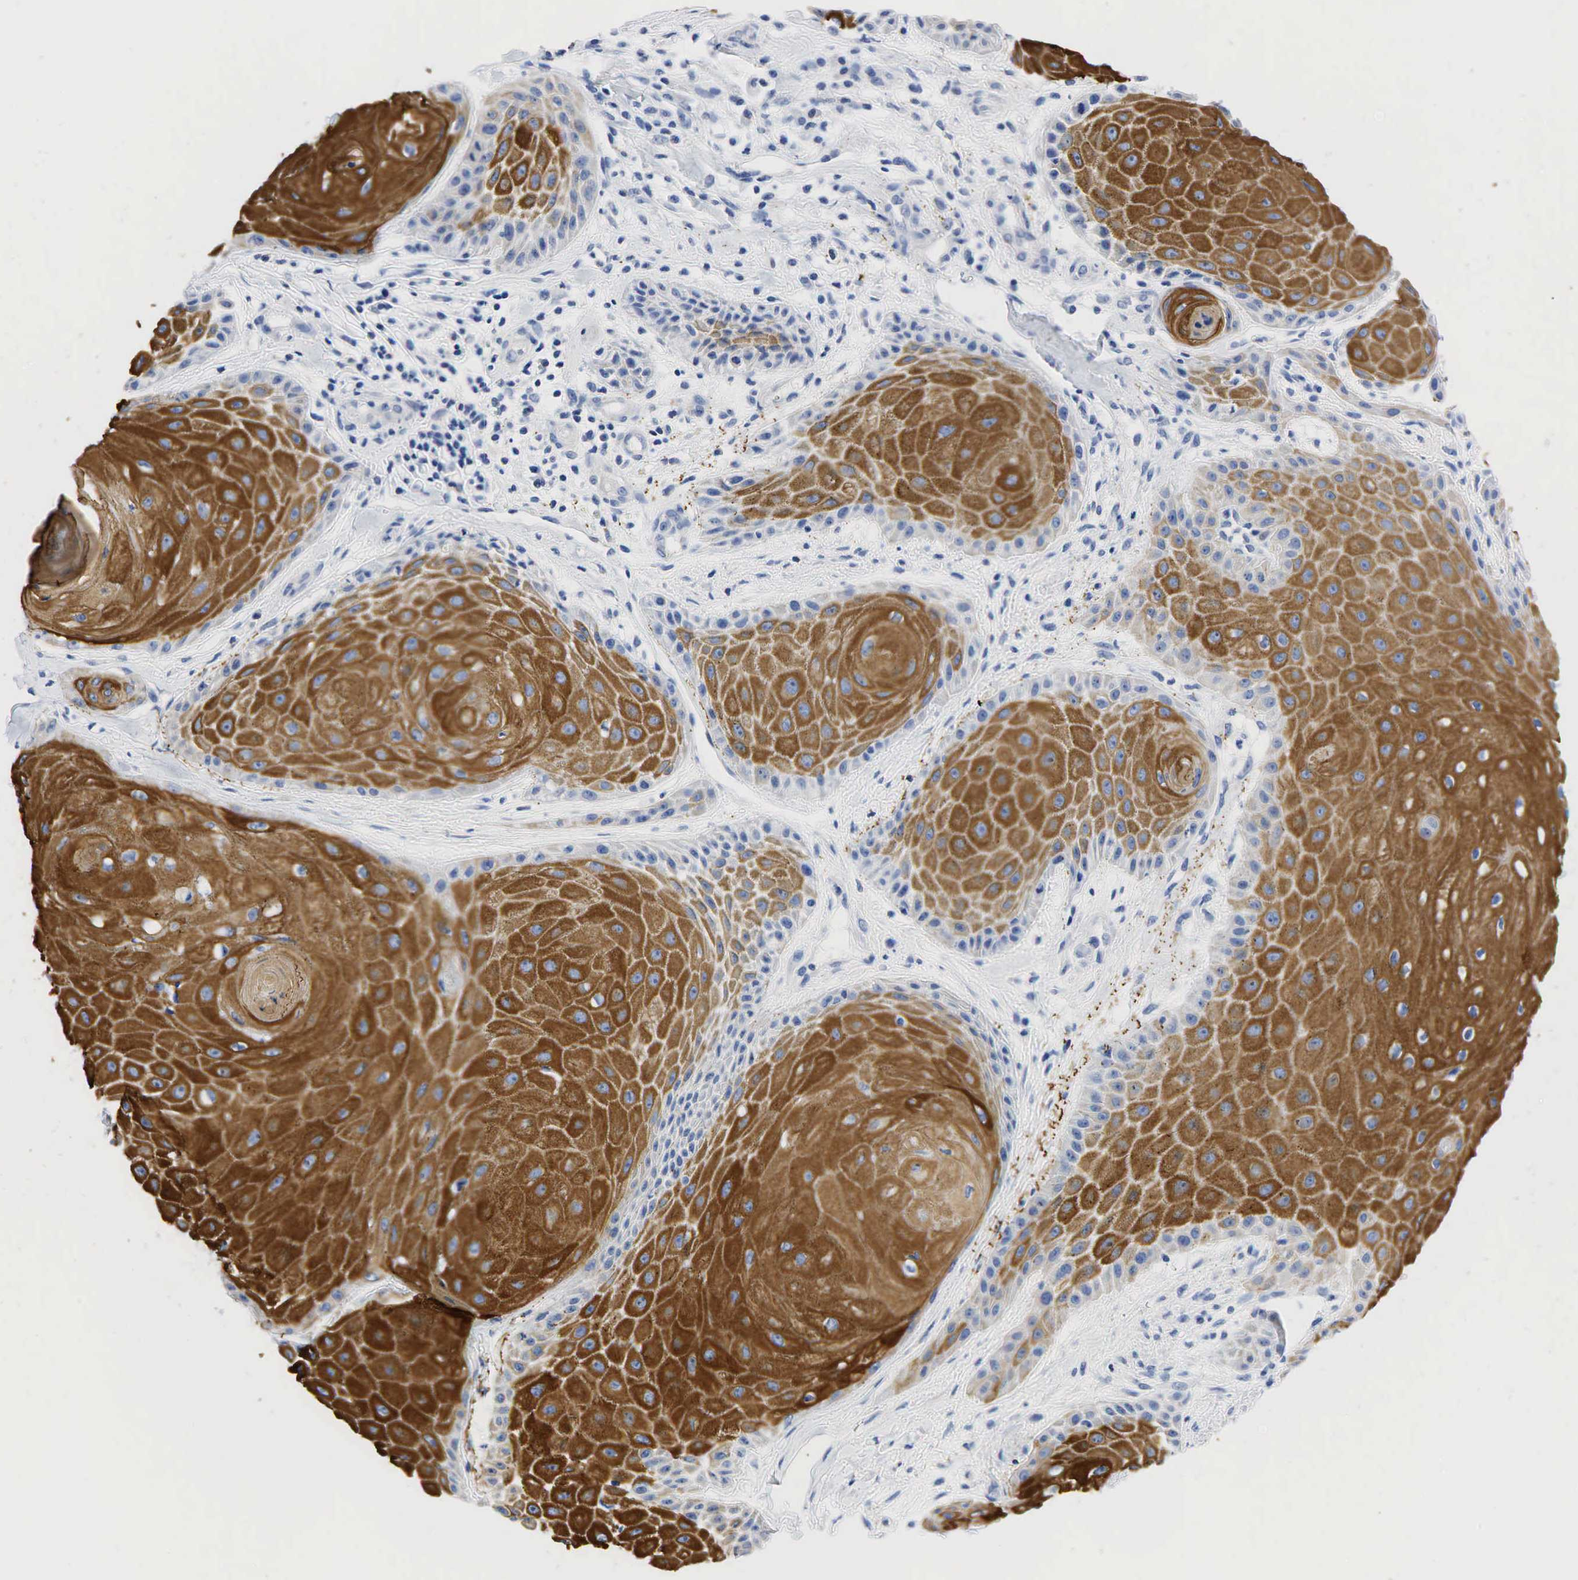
{"staining": {"intensity": "strong", "quantity": ">75%", "location": "cytoplasmic/membranous"}, "tissue": "skin cancer", "cell_type": "Tumor cells", "image_type": "cancer", "snomed": [{"axis": "morphology", "description": "Squamous cell carcinoma, NOS"}, {"axis": "topography", "description": "Skin"}], "caption": "Human skin cancer stained with a brown dye reveals strong cytoplasmic/membranous positive positivity in approximately >75% of tumor cells.", "gene": "PGR", "patient": {"sex": "male", "age": 57}}